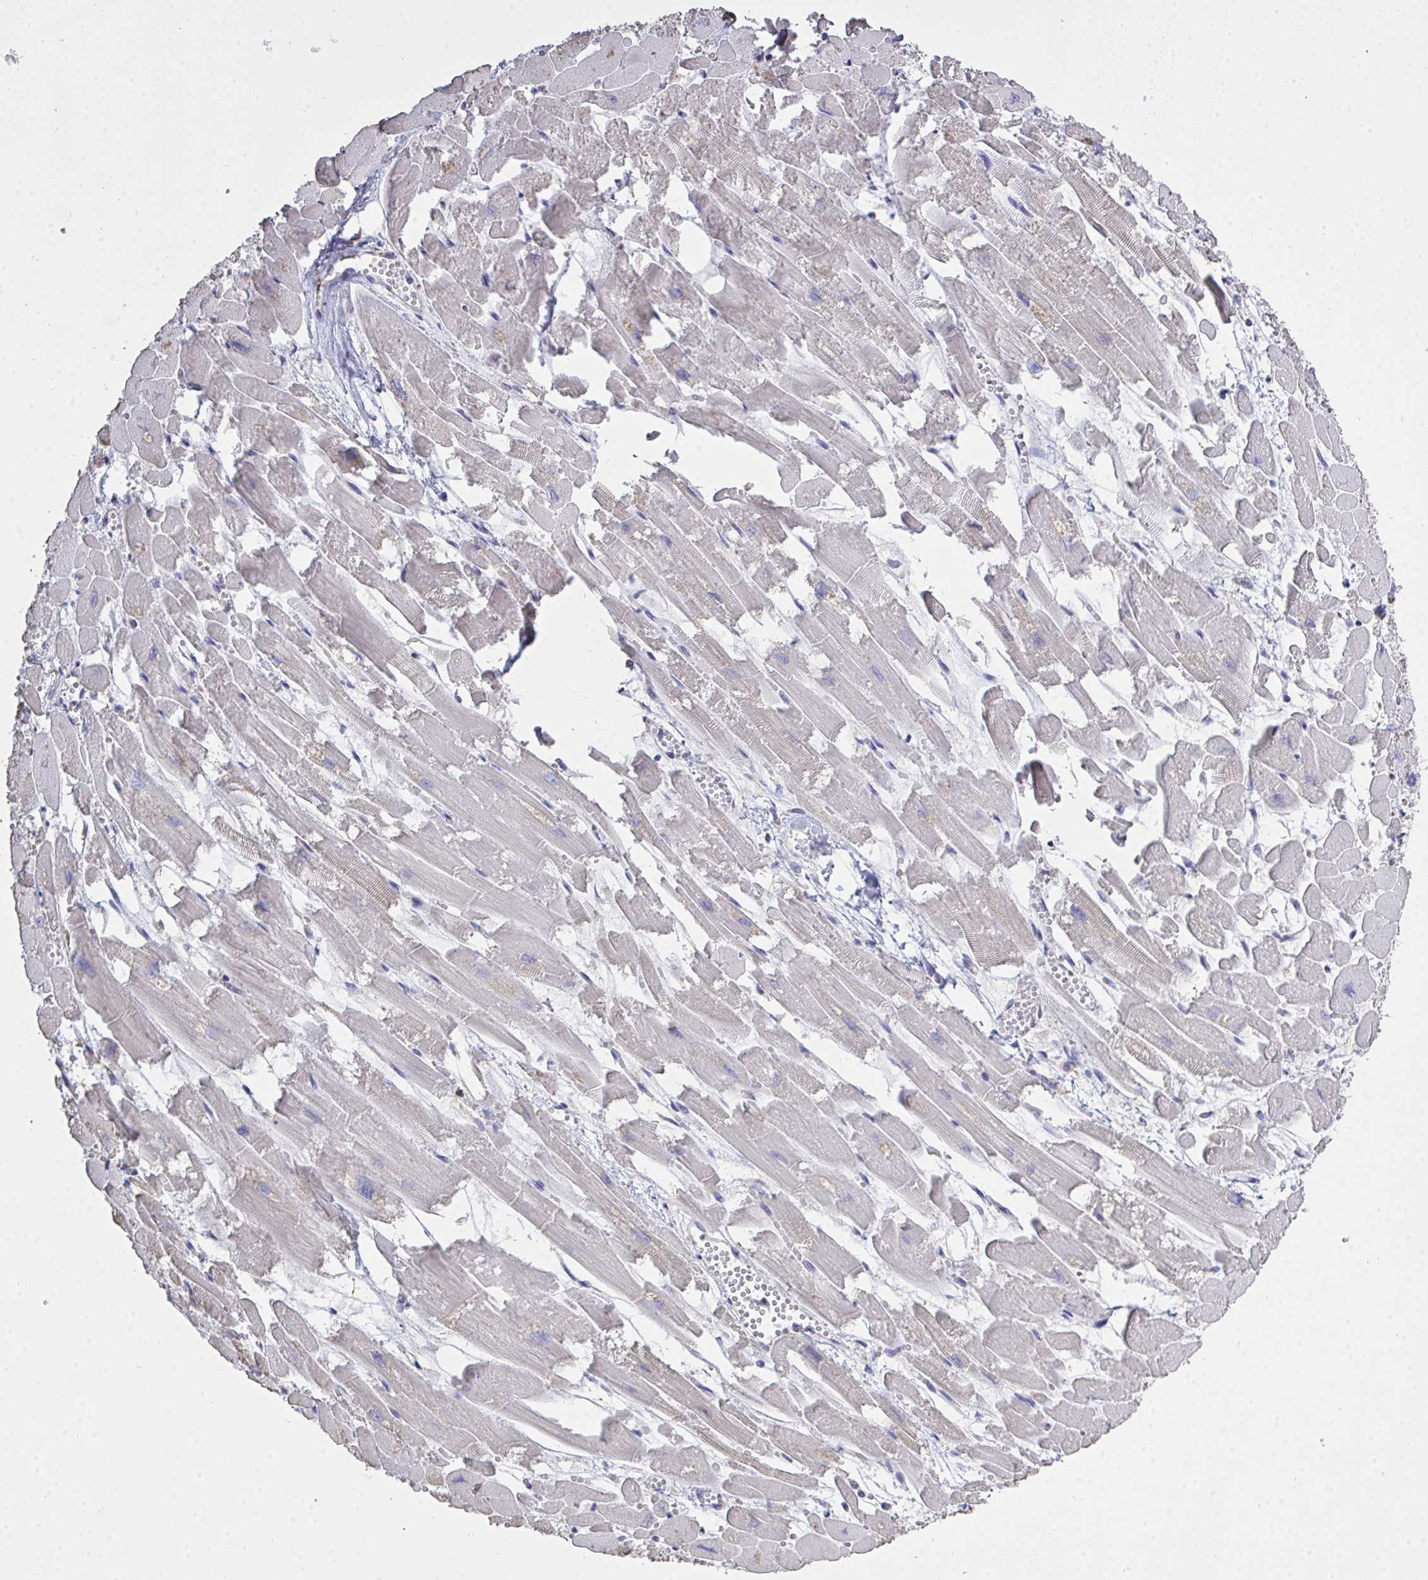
{"staining": {"intensity": "weak", "quantity": "<25%", "location": "cytoplasmic/membranous"}, "tissue": "heart muscle", "cell_type": "Cardiomyocytes", "image_type": "normal", "snomed": [{"axis": "morphology", "description": "Normal tissue, NOS"}, {"axis": "topography", "description": "Heart"}], "caption": "A micrograph of heart muscle stained for a protein exhibits no brown staining in cardiomyocytes. Nuclei are stained in blue.", "gene": "IL23R", "patient": {"sex": "female", "age": 52}}